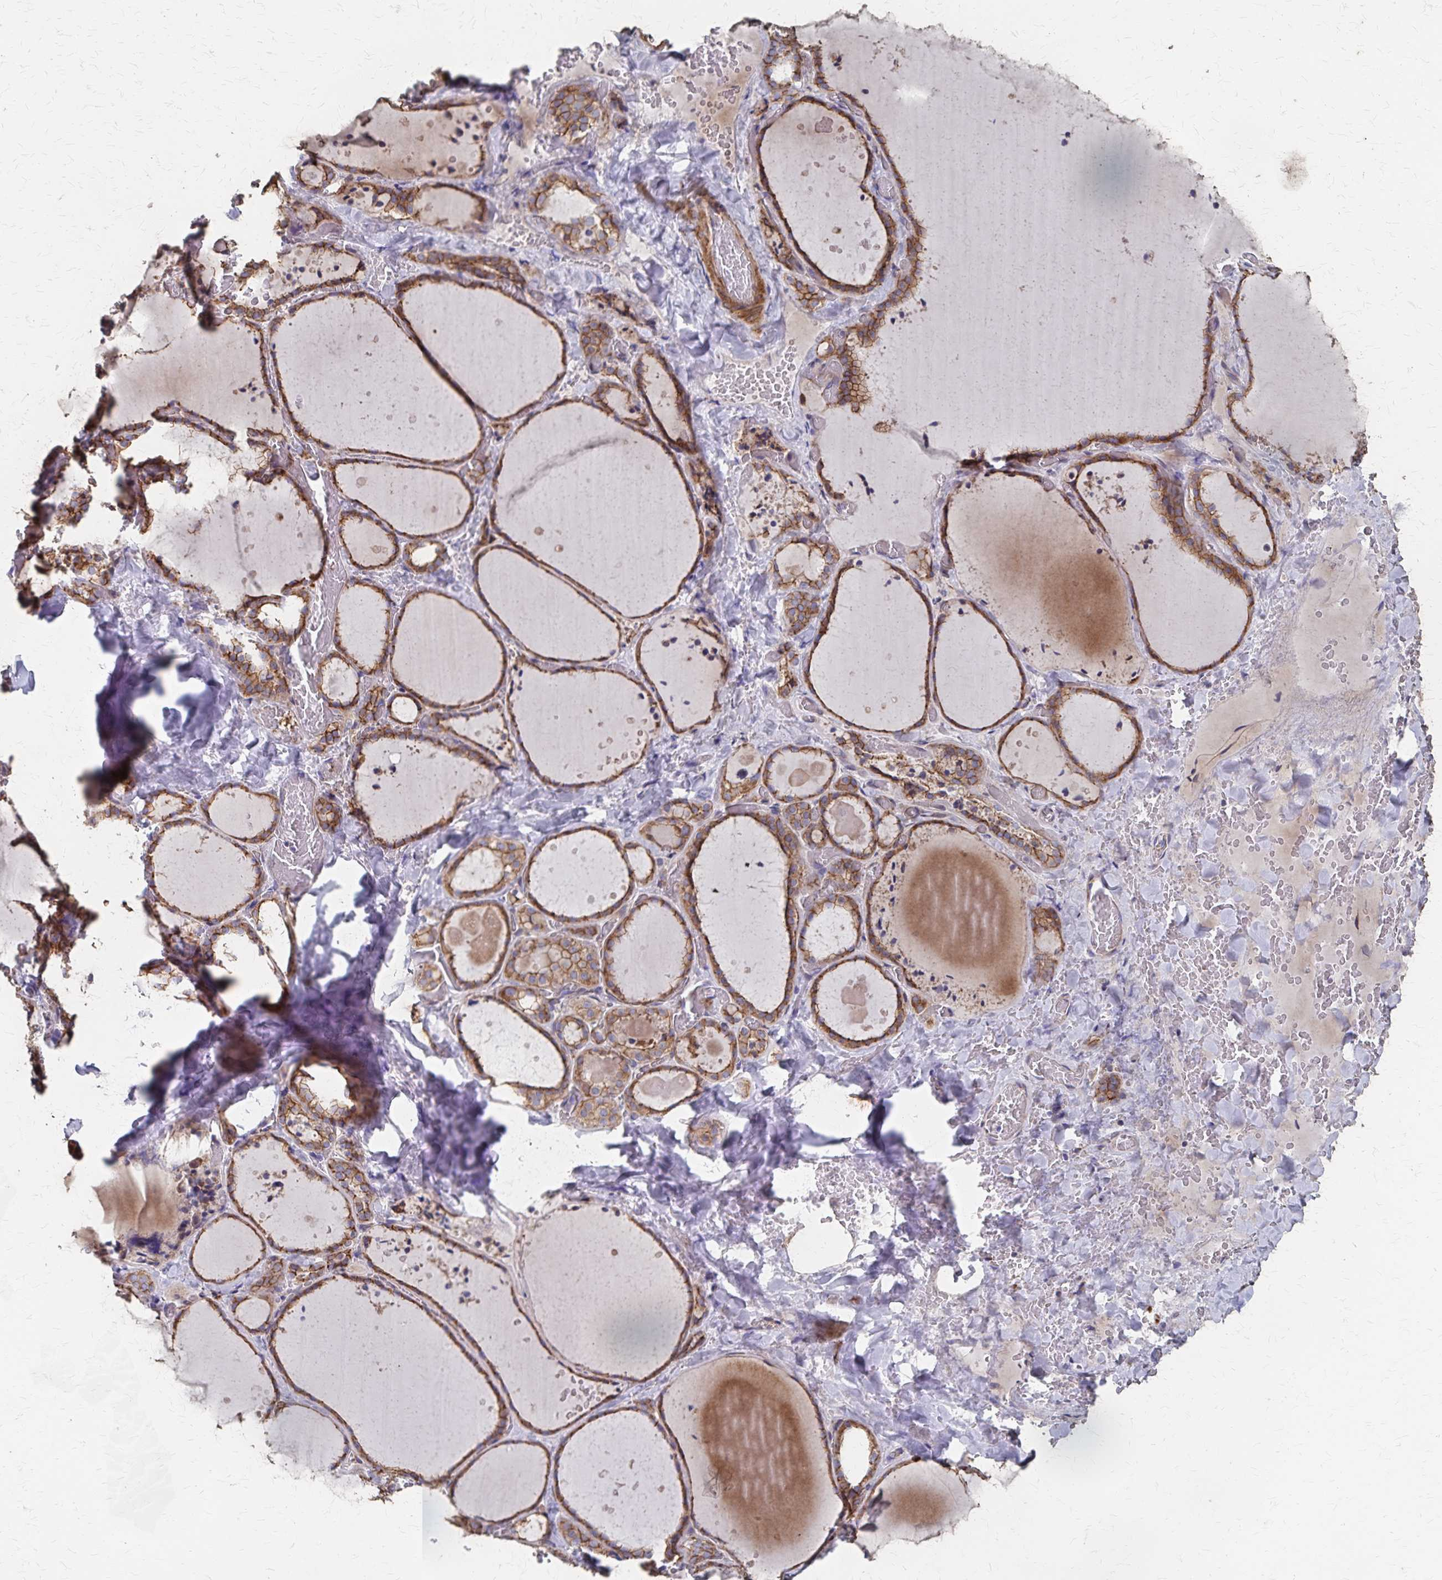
{"staining": {"intensity": "moderate", "quantity": ">75%", "location": "cytoplasmic/membranous"}, "tissue": "thyroid gland", "cell_type": "Glandular cells", "image_type": "normal", "snomed": [{"axis": "morphology", "description": "Normal tissue, NOS"}, {"axis": "topography", "description": "Thyroid gland"}], "caption": "A brown stain highlights moderate cytoplasmic/membranous staining of a protein in glandular cells of benign thyroid gland. (Stains: DAB (3,3'-diaminobenzidine) in brown, nuclei in blue, Microscopy: brightfield microscopy at high magnification).", "gene": "PGAP2", "patient": {"sex": "female", "age": 36}}